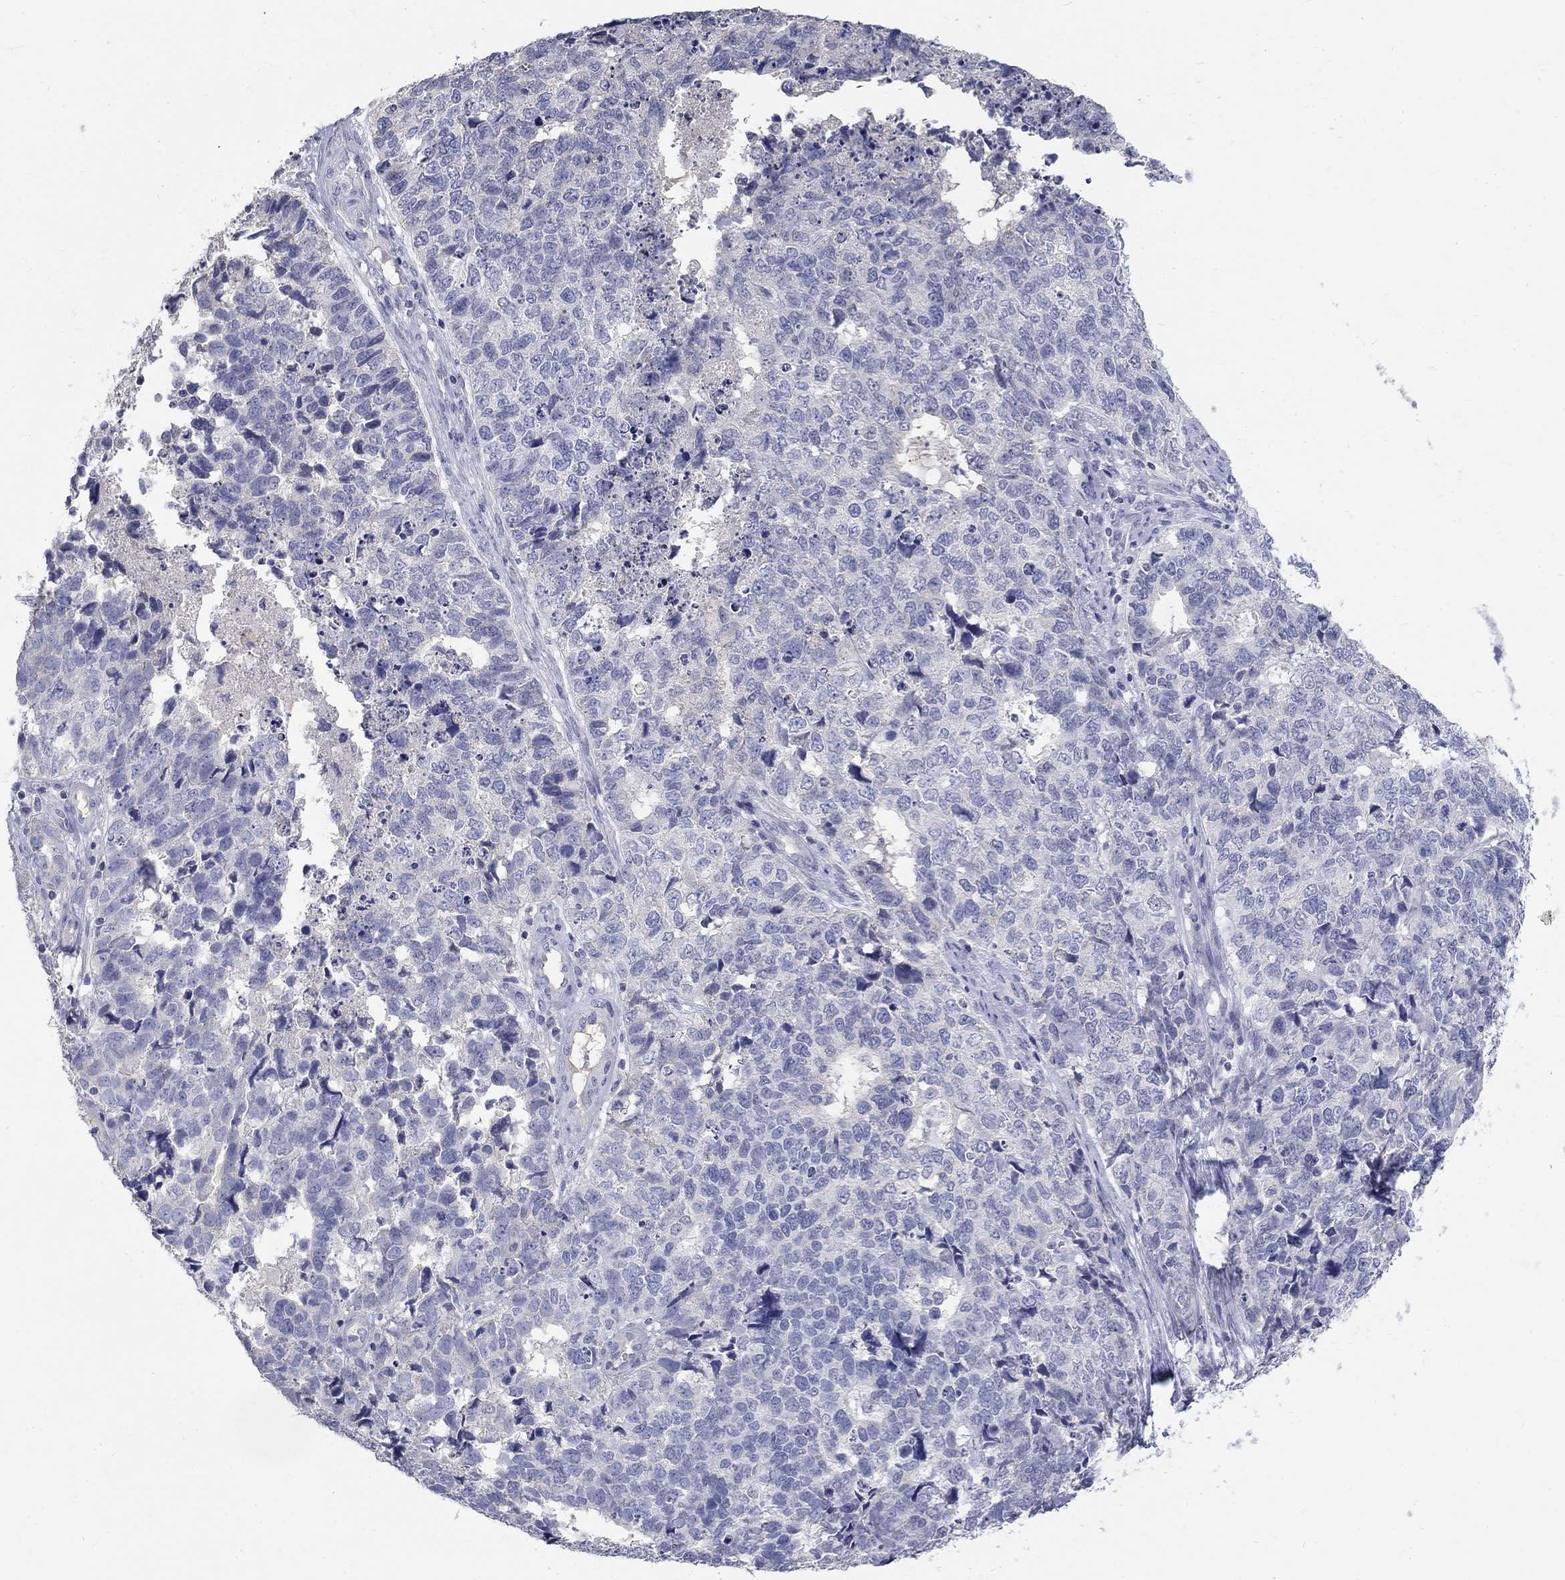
{"staining": {"intensity": "negative", "quantity": "none", "location": "none"}, "tissue": "cervical cancer", "cell_type": "Tumor cells", "image_type": "cancer", "snomed": [{"axis": "morphology", "description": "Squamous cell carcinoma, NOS"}, {"axis": "topography", "description": "Cervix"}], "caption": "This is an immunohistochemistry image of cervical cancer. There is no positivity in tumor cells.", "gene": "PTH1R", "patient": {"sex": "female", "age": 63}}